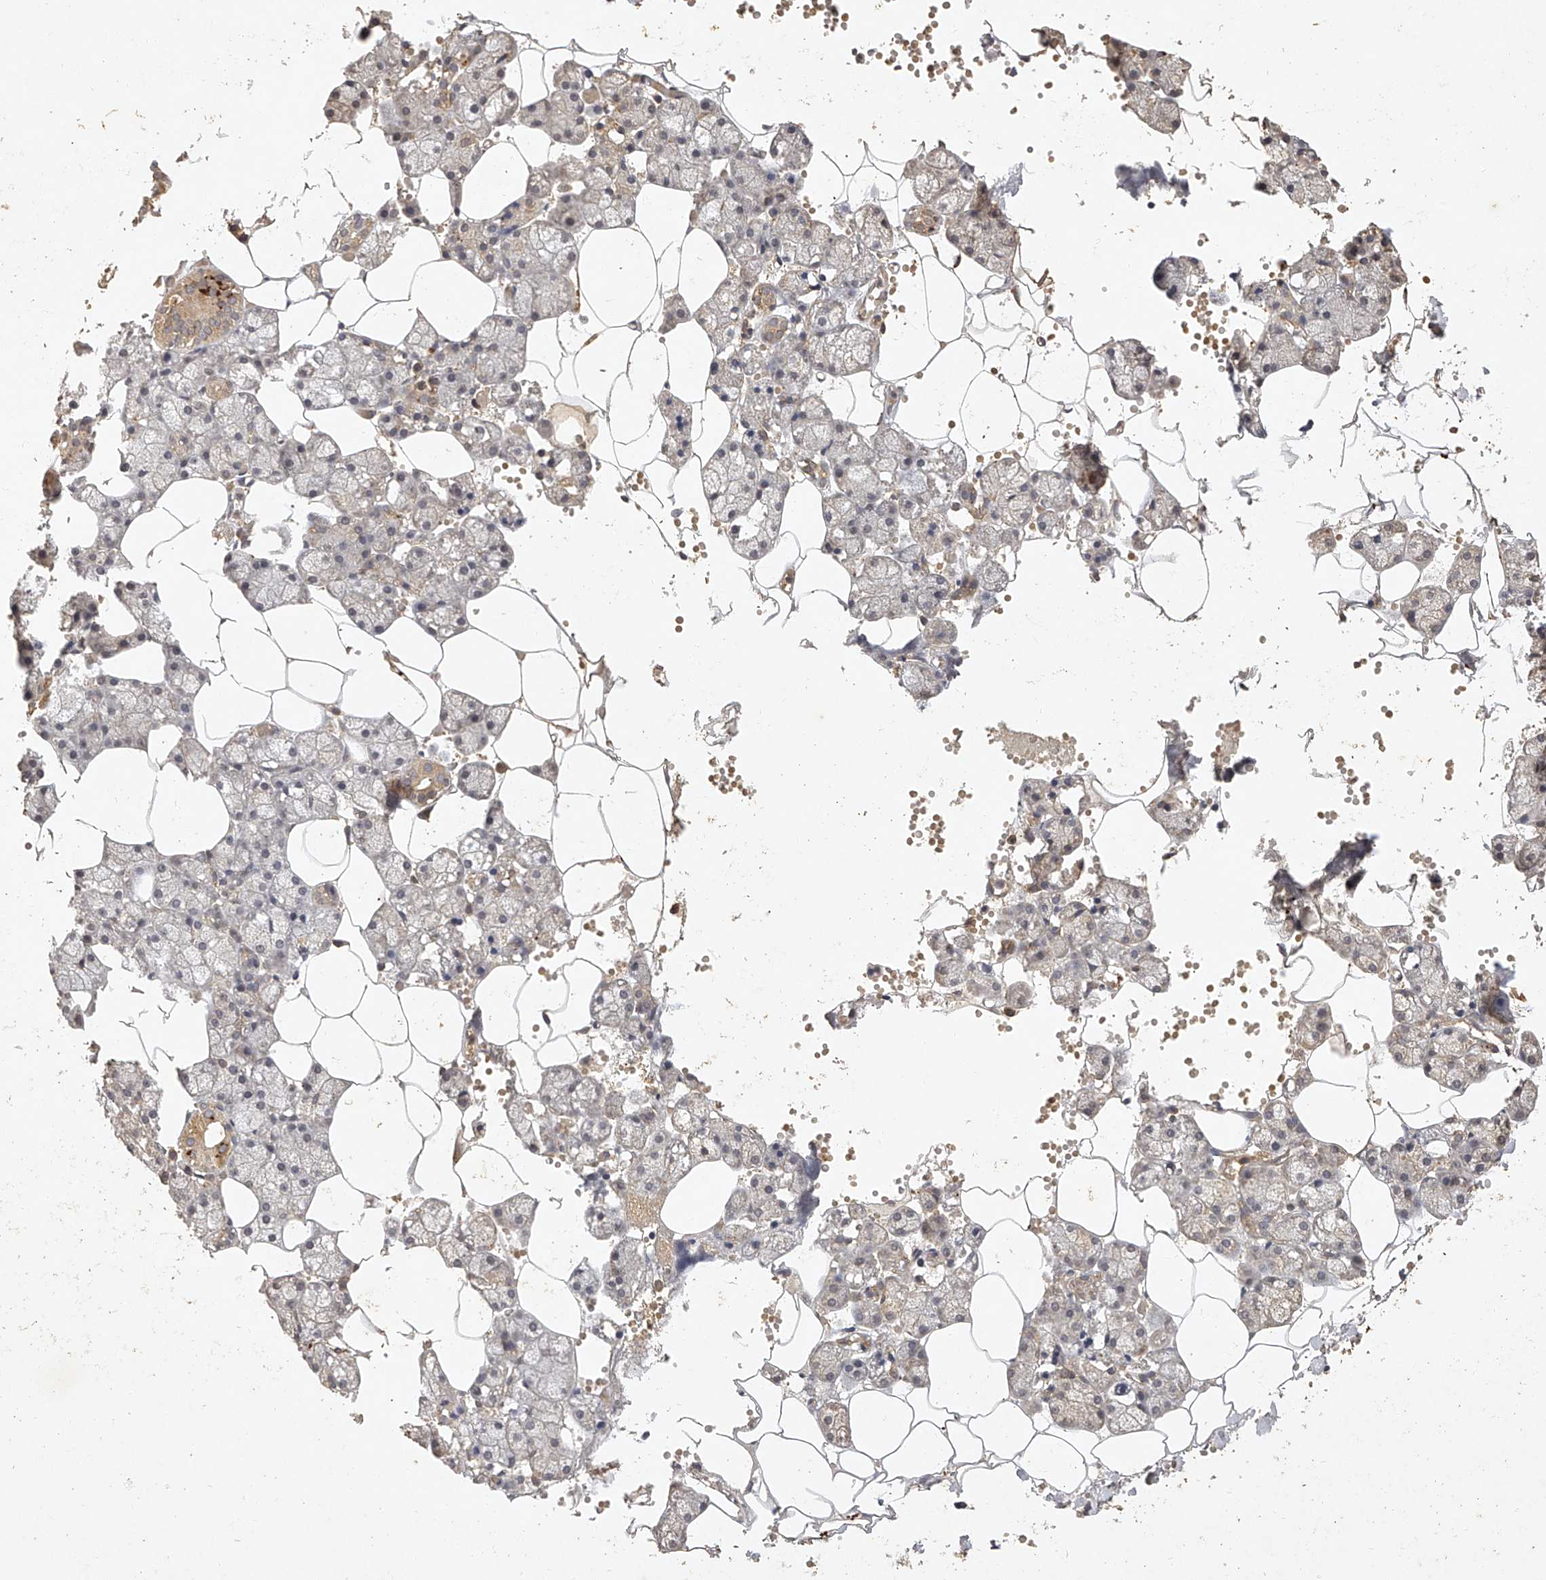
{"staining": {"intensity": "moderate", "quantity": "25%-75%", "location": "cytoplasmic/membranous"}, "tissue": "salivary gland", "cell_type": "Glandular cells", "image_type": "normal", "snomed": [{"axis": "morphology", "description": "Normal tissue, NOS"}, {"axis": "topography", "description": "Salivary gland"}], "caption": "Glandular cells reveal moderate cytoplasmic/membranous expression in about 25%-75% of cells in unremarkable salivary gland. Immunohistochemistry (ihc) stains the protein of interest in brown and the nuclei are stained blue.", "gene": "NSMAF", "patient": {"sex": "male", "age": 62}}